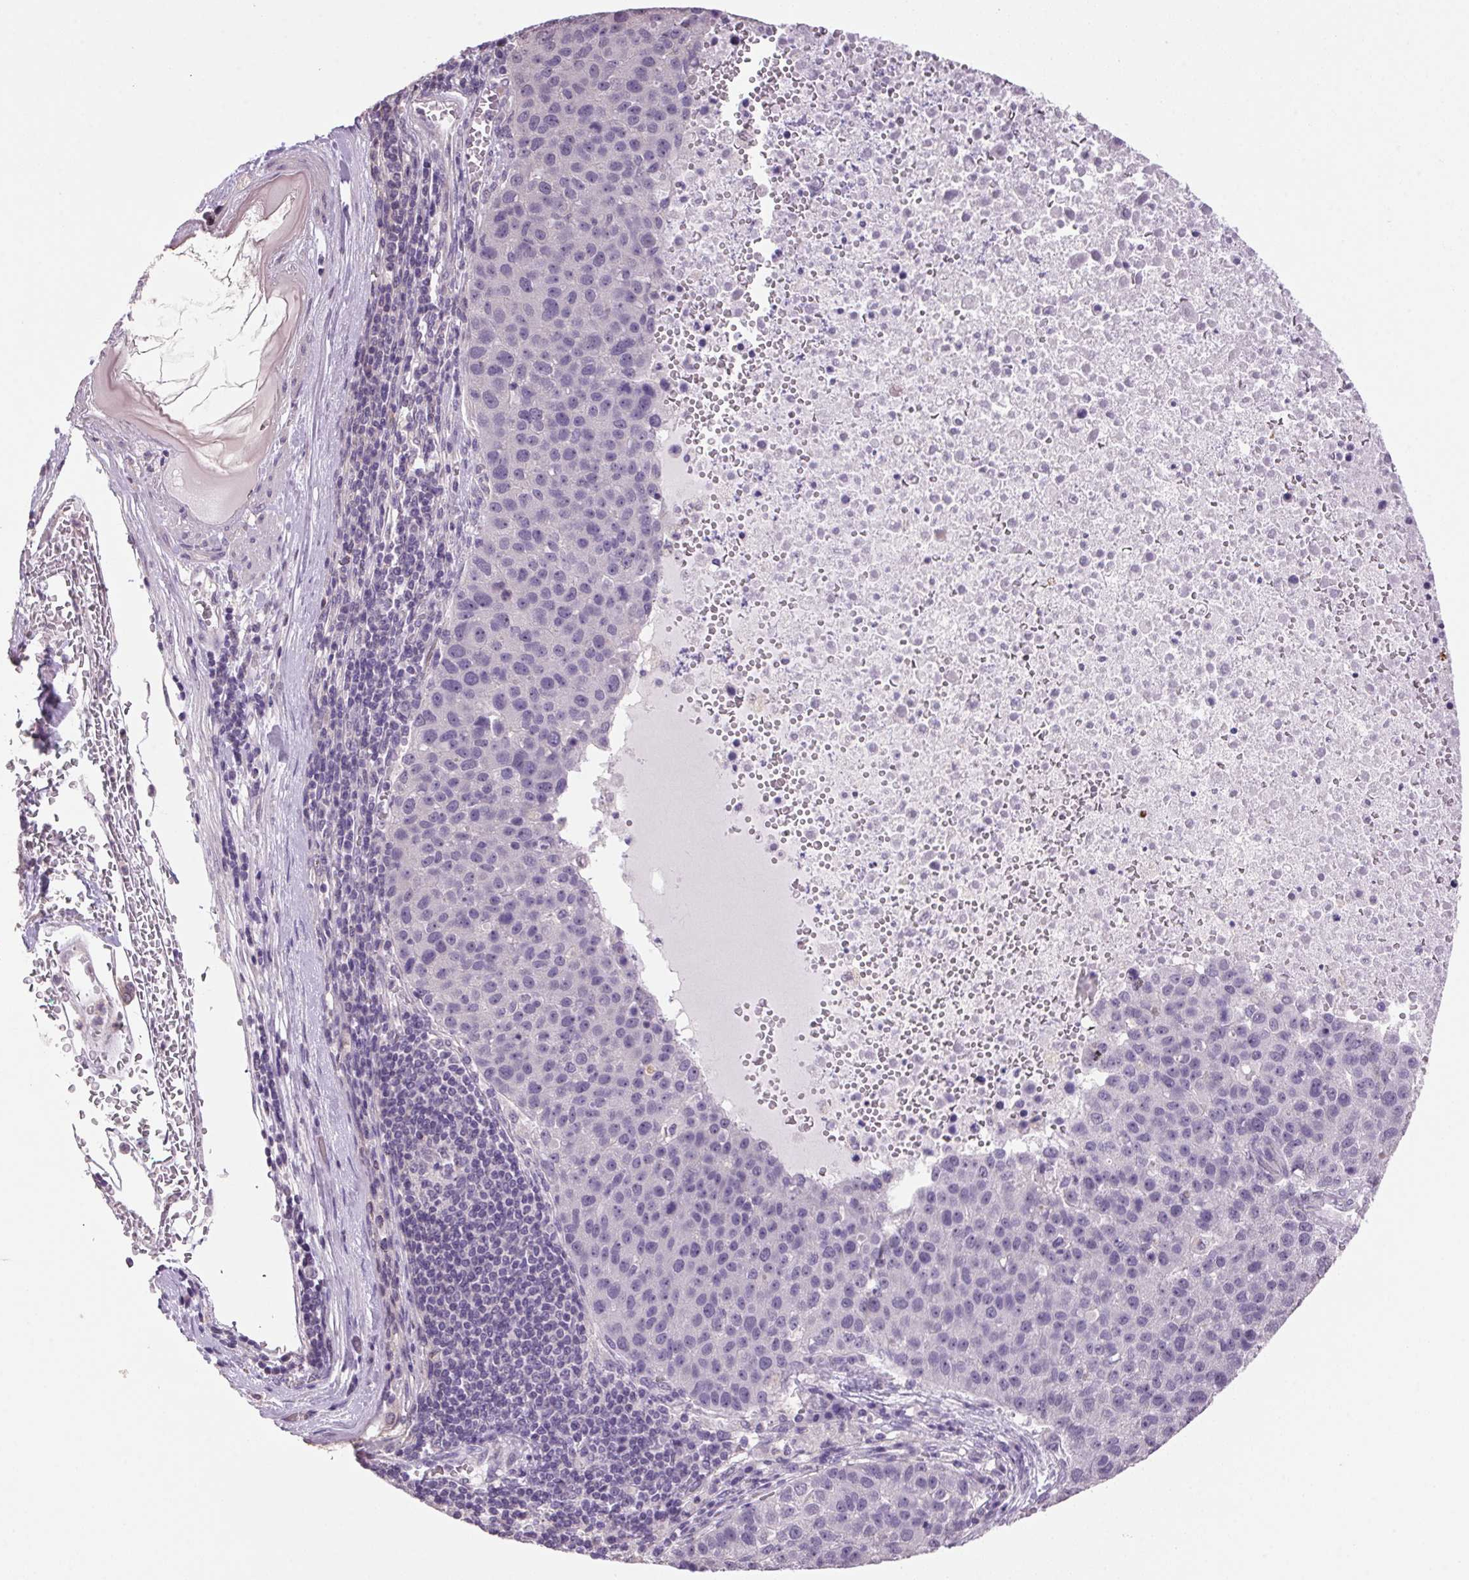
{"staining": {"intensity": "negative", "quantity": "none", "location": "none"}, "tissue": "pancreatic cancer", "cell_type": "Tumor cells", "image_type": "cancer", "snomed": [{"axis": "morphology", "description": "Adenocarcinoma, NOS"}, {"axis": "topography", "description": "Pancreas"}], "caption": "Photomicrograph shows no significant protein expression in tumor cells of pancreatic cancer.", "gene": "VWA3B", "patient": {"sex": "female", "age": 61}}